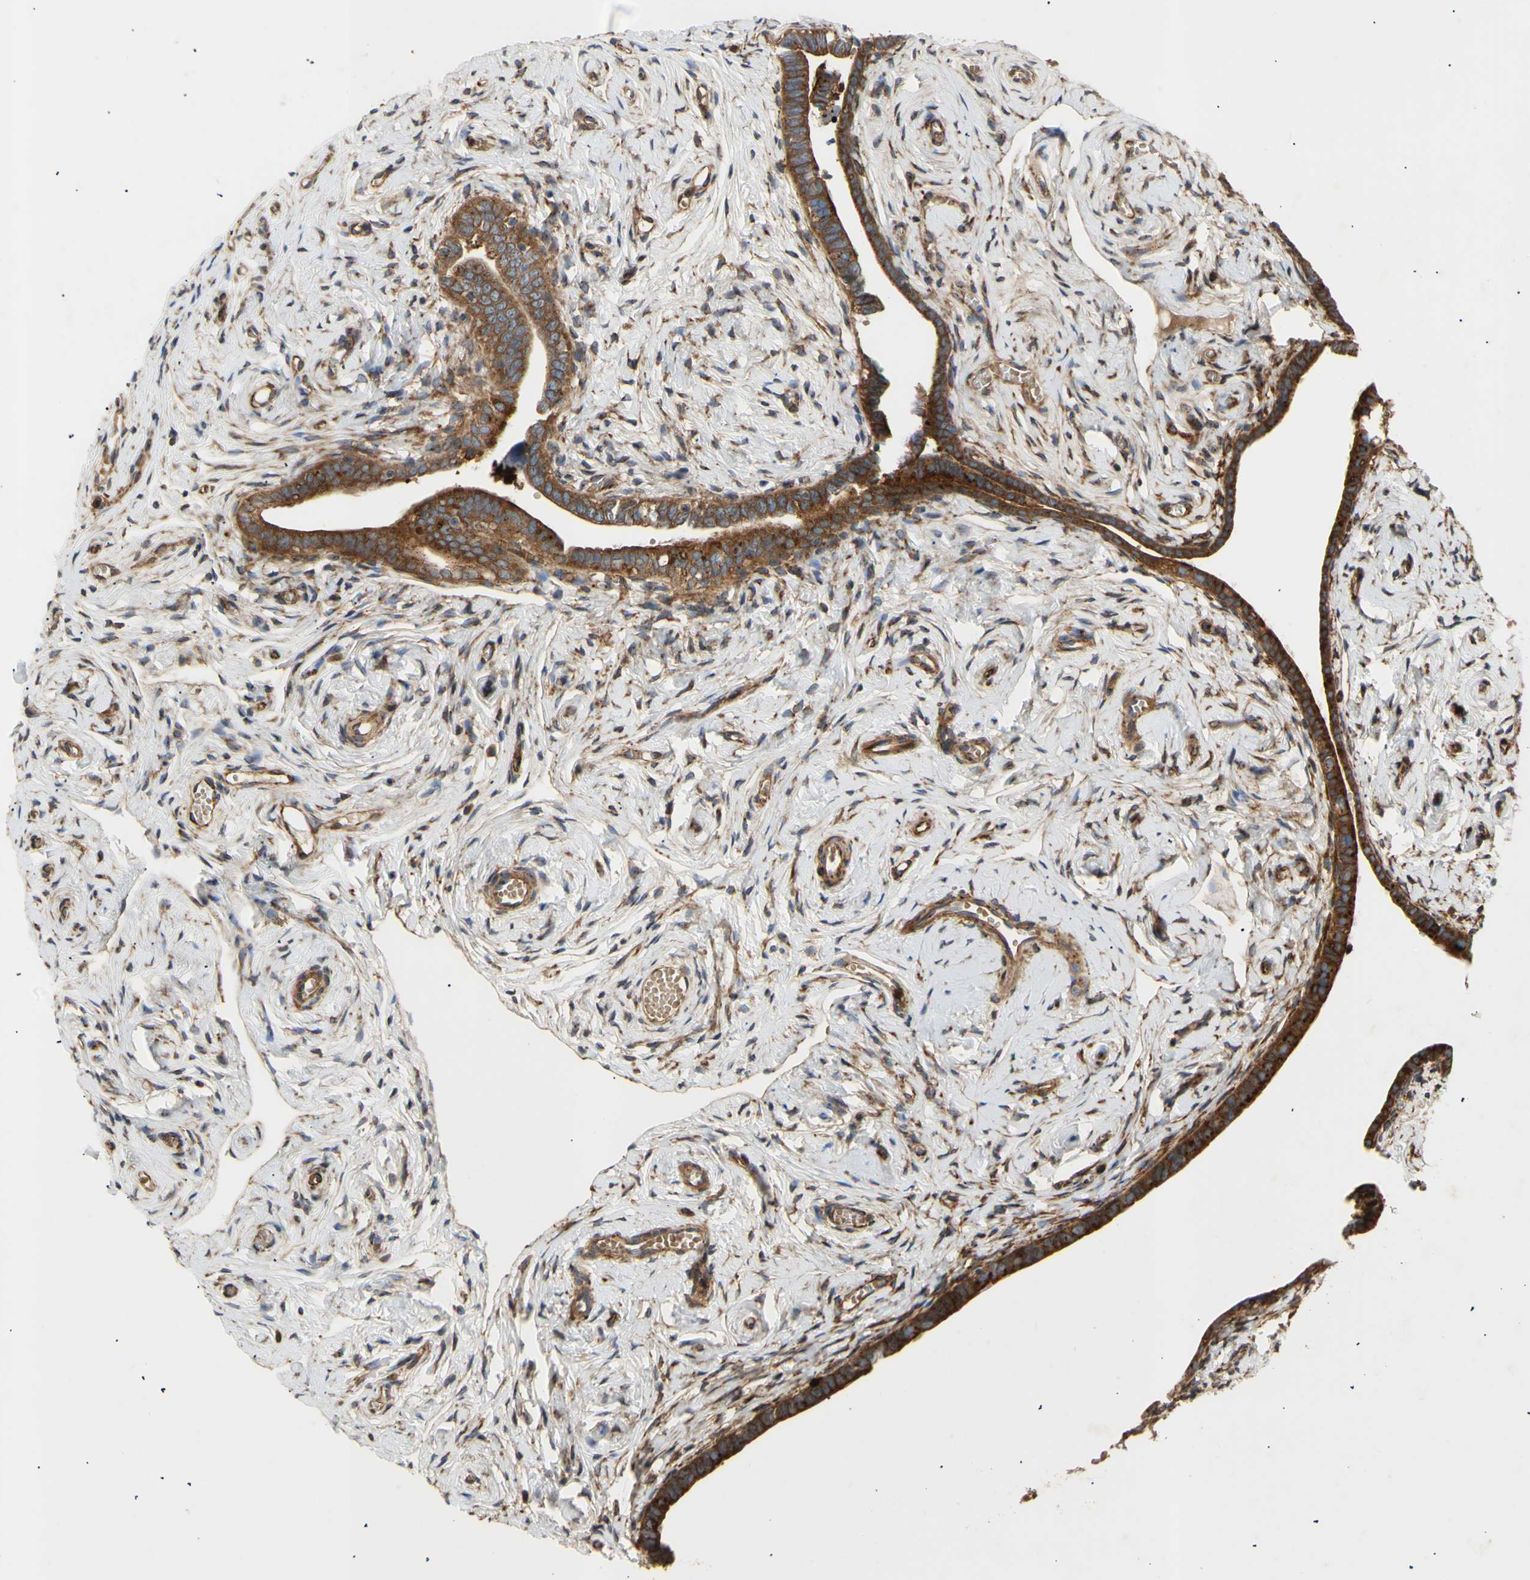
{"staining": {"intensity": "strong", "quantity": ">75%", "location": "cytoplasmic/membranous"}, "tissue": "fallopian tube", "cell_type": "Glandular cells", "image_type": "normal", "snomed": [{"axis": "morphology", "description": "Normal tissue, NOS"}, {"axis": "topography", "description": "Fallopian tube"}], "caption": "Protein staining exhibits strong cytoplasmic/membranous expression in approximately >75% of glandular cells in unremarkable fallopian tube.", "gene": "TUBG2", "patient": {"sex": "female", "age": 71}}